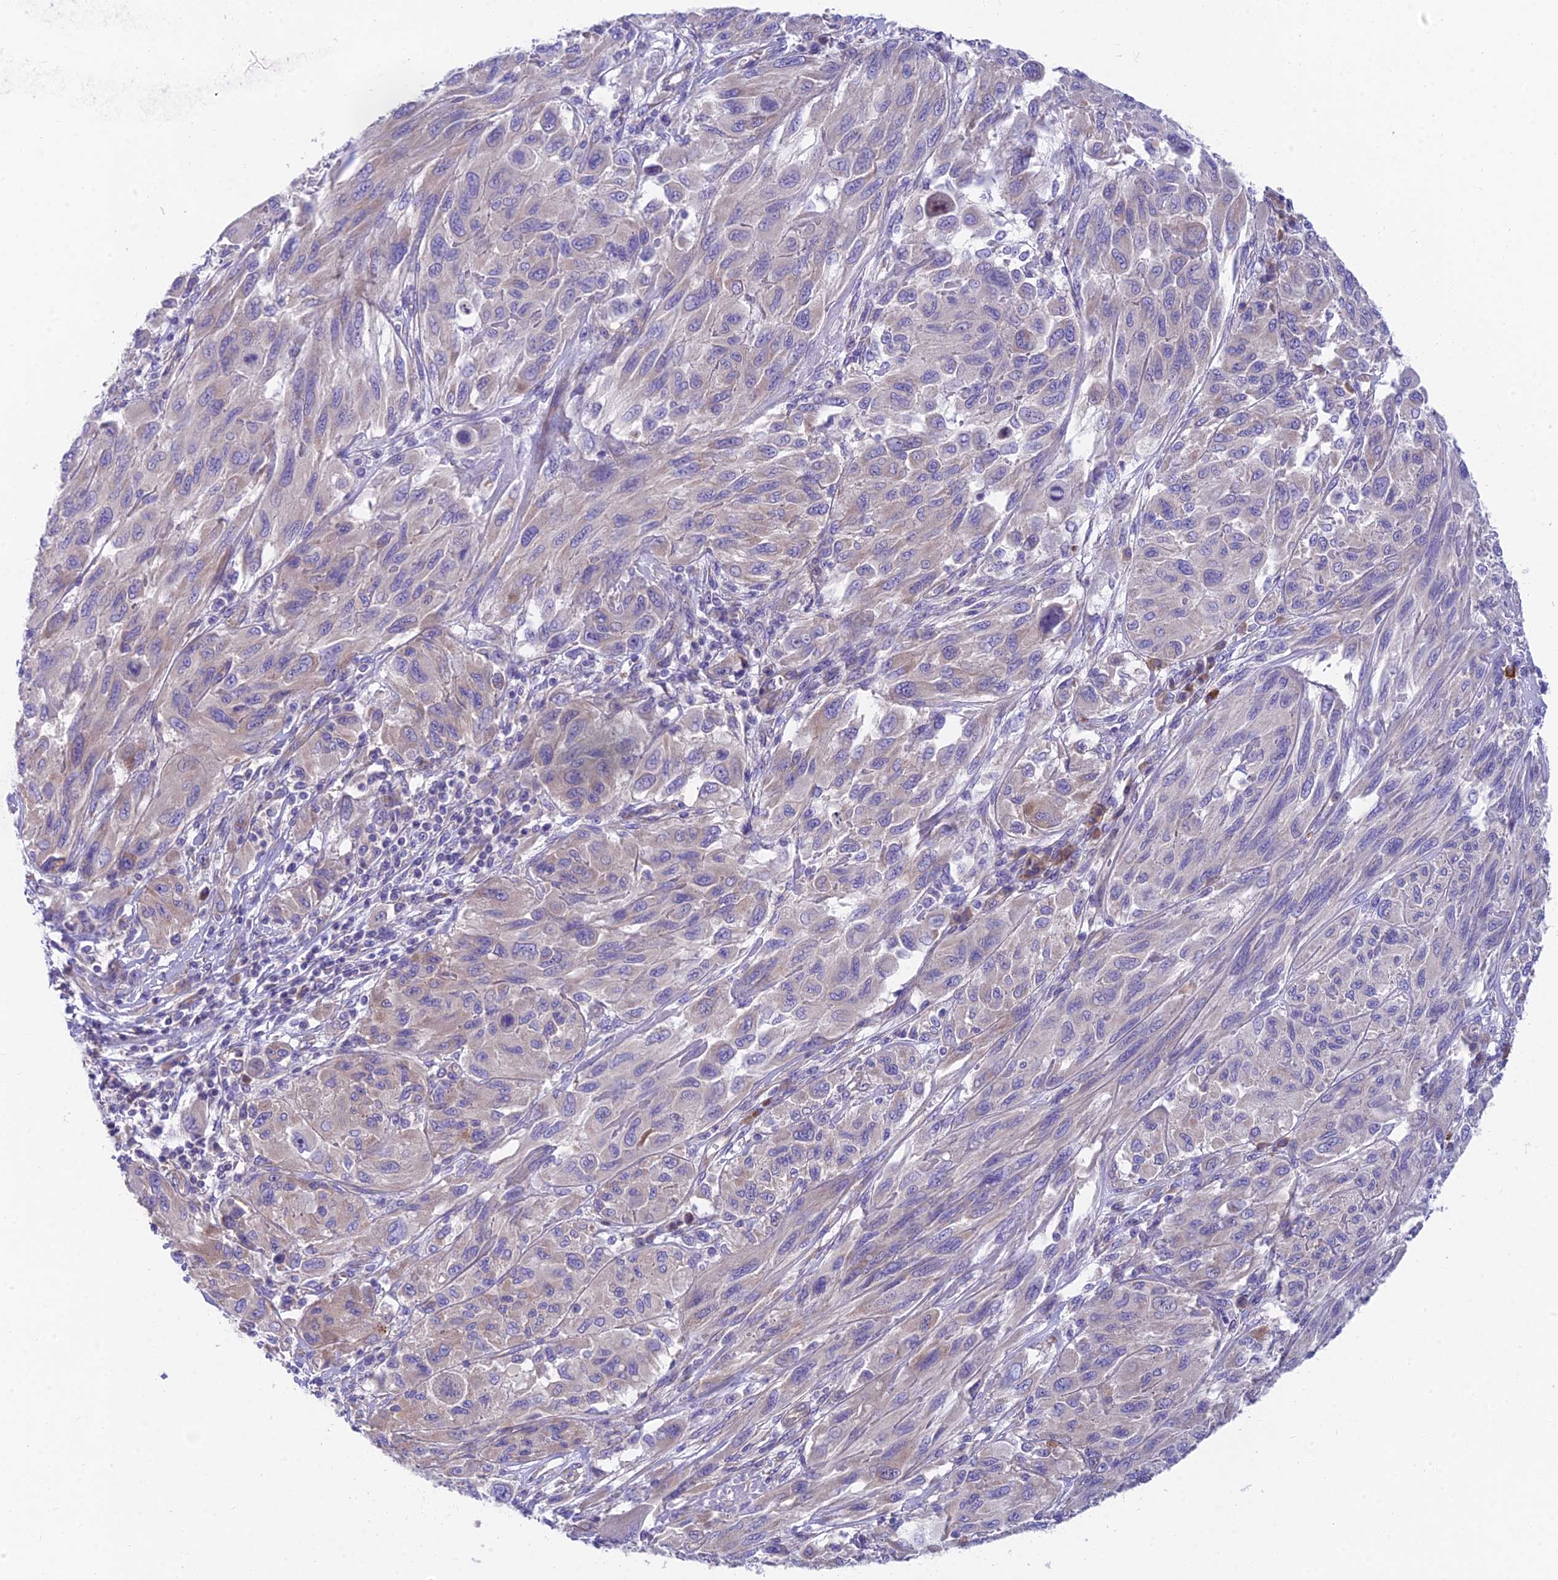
{"staining": {"intensity": "weak", "quantity": "<25%", "location": "cytoplasmic/membranous"}, "tissue": "melanoma", "cell_type": "Tumor cells", "image_type": "cancer", "snomed": [{"axis": "morphology", "description": "Malignant melanoma, NOS"}, {"axis": "topography", "description": "Skin"}], "caption": "A micrograph of human melanoma is negative for staining in tumor cells. (Immunohistochemistry (ihc), brightfield microscopy, high magnification).", "gene": "MVB12A", "patient": {"sex": "female", "age": 91}}